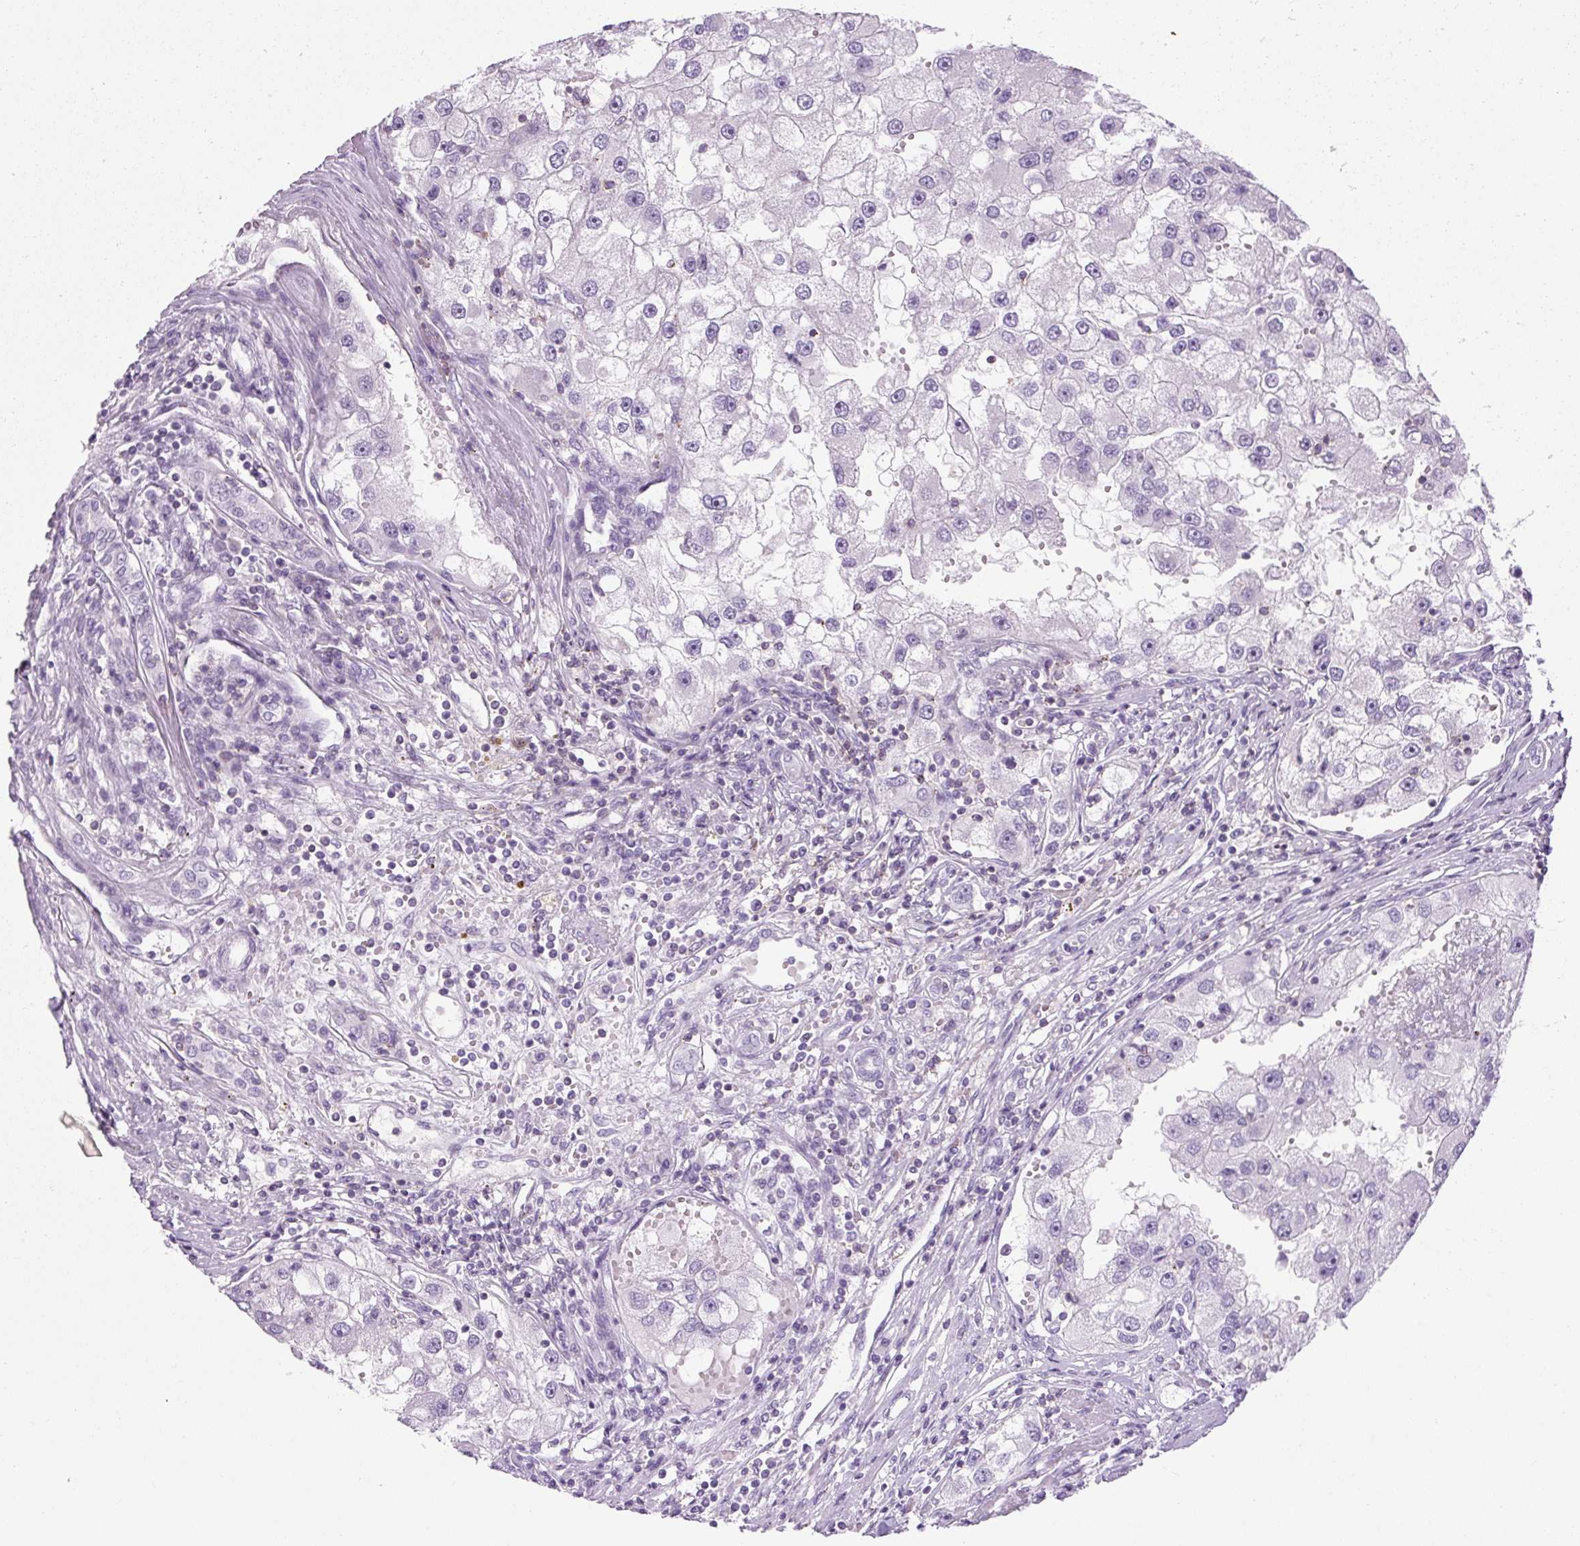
{"staining": {"intensity": "negative", "quantity": "none", "location": "none"}, "tissue": "renal cancer", "cell_type": "Tumor cells", "image_type": "cancer", "snomed": [{"axis": "morphology", "description": "Adenocarcinoma, NOS"}, {"axis": "topography", "description": "Kidney"}], "caption": "Renal cancer (adenocarcinoma) was stained to show a protein in brown. There is no significant expression in tumor cells.", "gene": "TIGD2", "patient": {"sex": "male", "age": 63}}